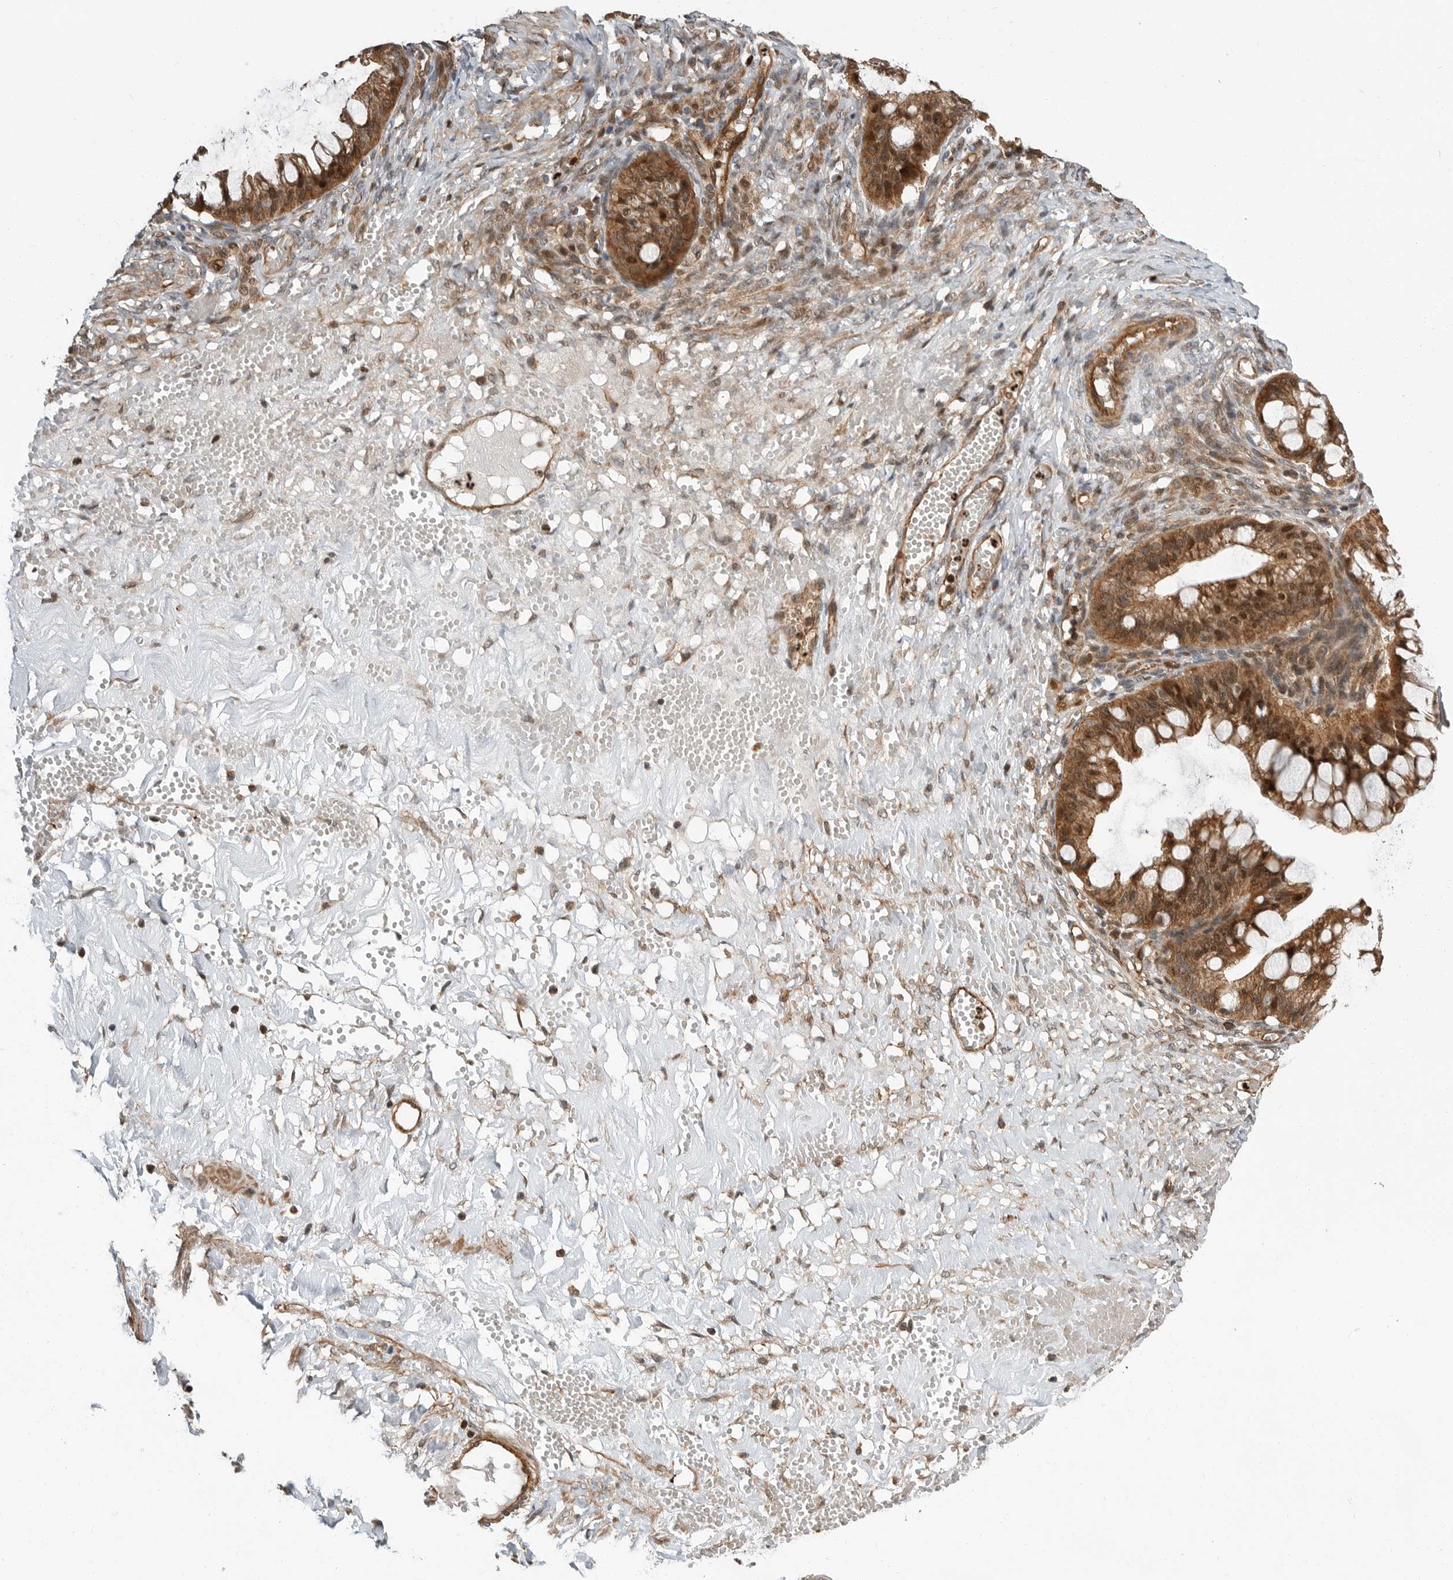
{"staining": {"intensity": "strong", "quantity": ">75%", "location": "cytoplasmic/membranous,nuclear"}, "tissue": "ovarian cancer", "cell_type": "Tumor cells", "image_type": "cancer", "snomed": [{"axis": "morphology", "description": "Cystadenocarcinoma, mucinous, NOS"}, {"axis": "topography", "description": "Ovary"}], "caption": "Protein expression analysis of mucinous cystadenocarcinoma (ovarian) displays strong cytoplasmic/membranous and nuclear staining in about >75% of tumor cells.", "gene": "STRAP", "patient": {"sex": "female", "age": 73}}